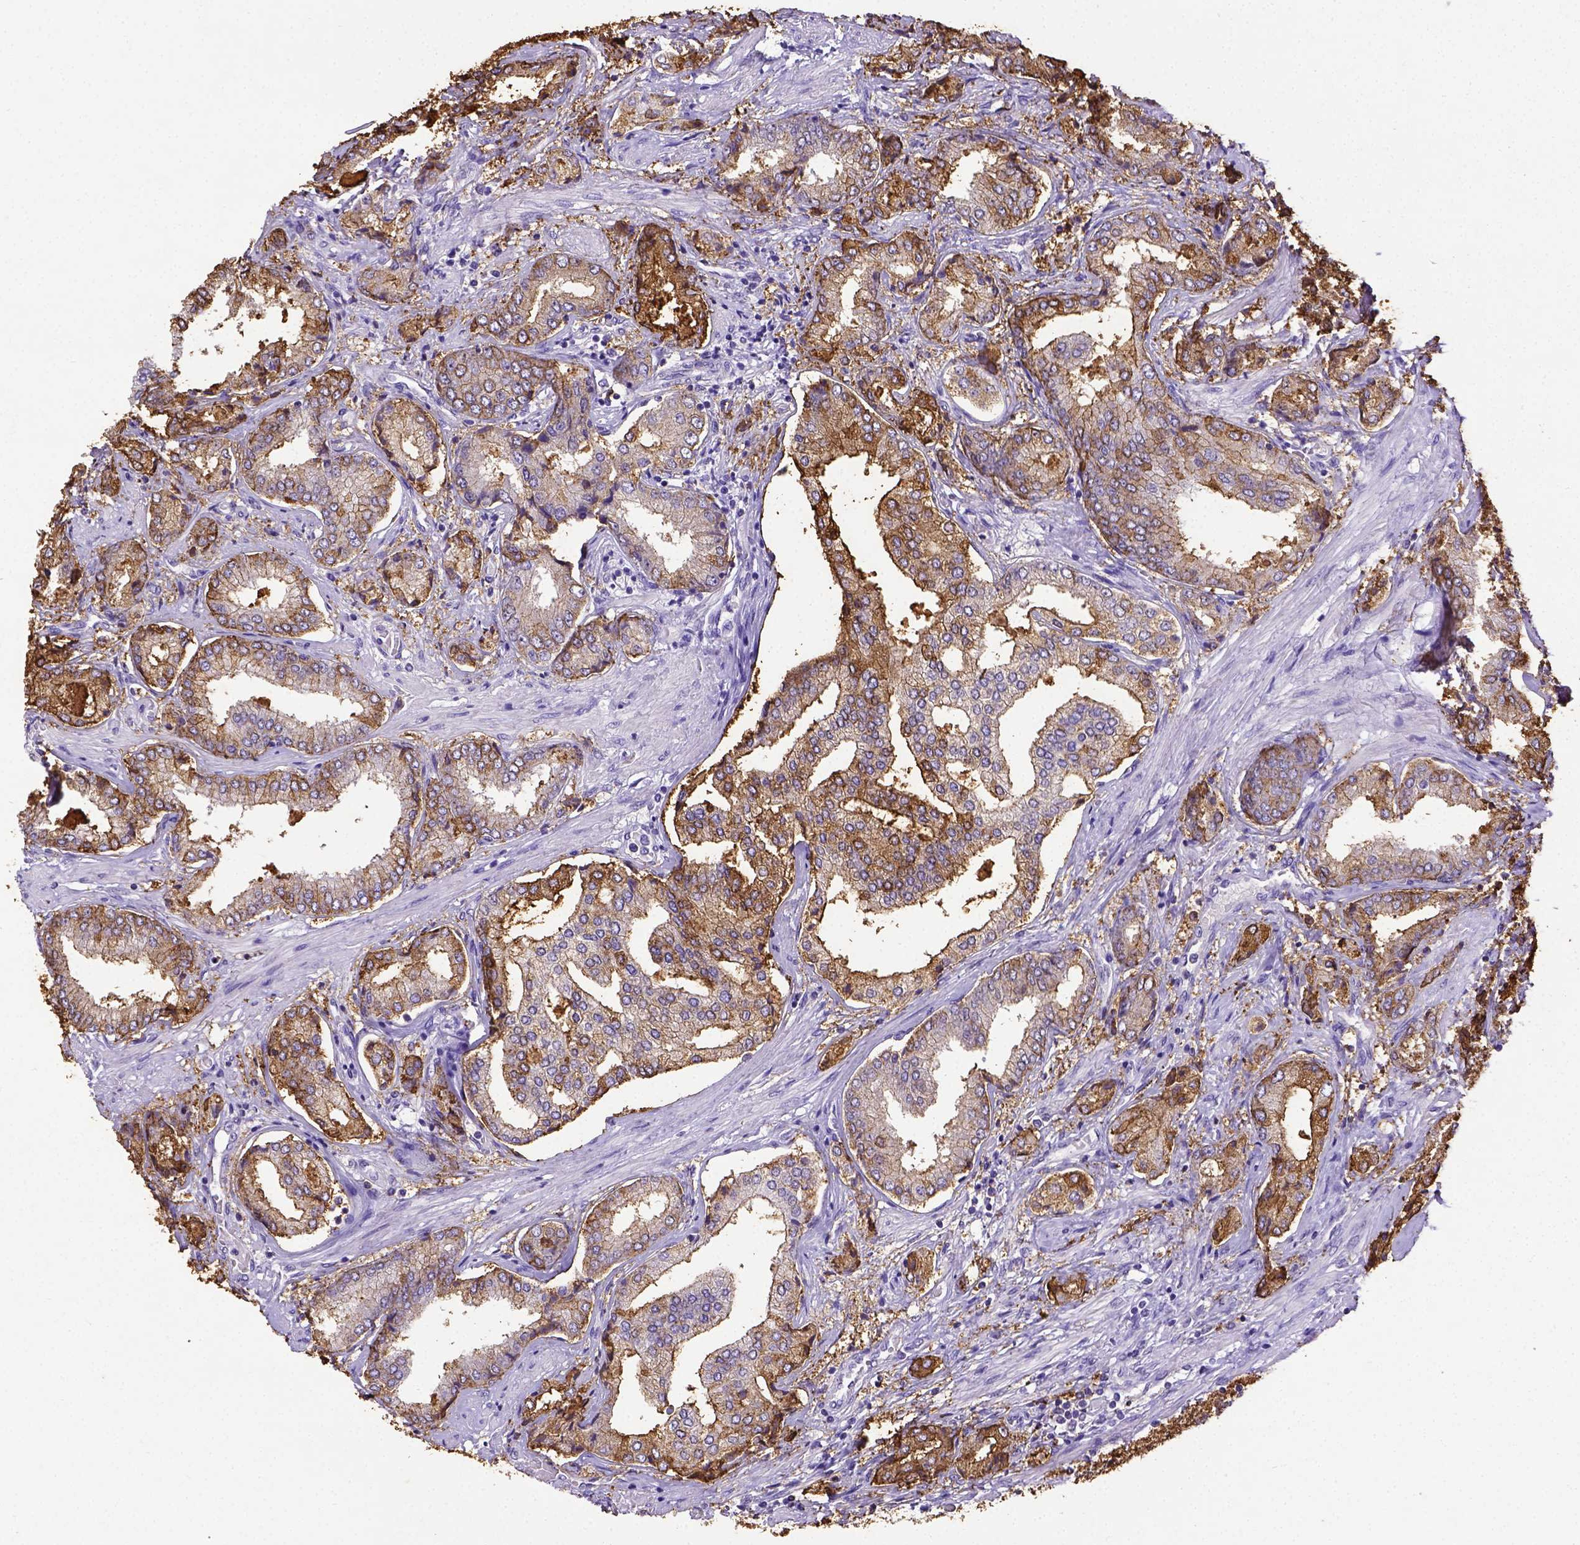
{"staining": {"intensity": "moderate", "quantity": ">75%", "location": "cytoplasmic/membranous"}, "tissue": "prostate cancer", "cell_type": "Tumor cells", "image_type": "cancer", "snomed": [{"axis": "morphology", "description": "Adenocarcinoma, NOS"}, {"axis": "topography", "description": "Prostate"}], "caption": "Moderate cytoplasmic/membranous protein expression is identified in approximately >75% of tumor cells in prostate cancer (adenocarcinoma).", "gene": "B3GAT1", "patient": {"sex": "male", "age": 63}}